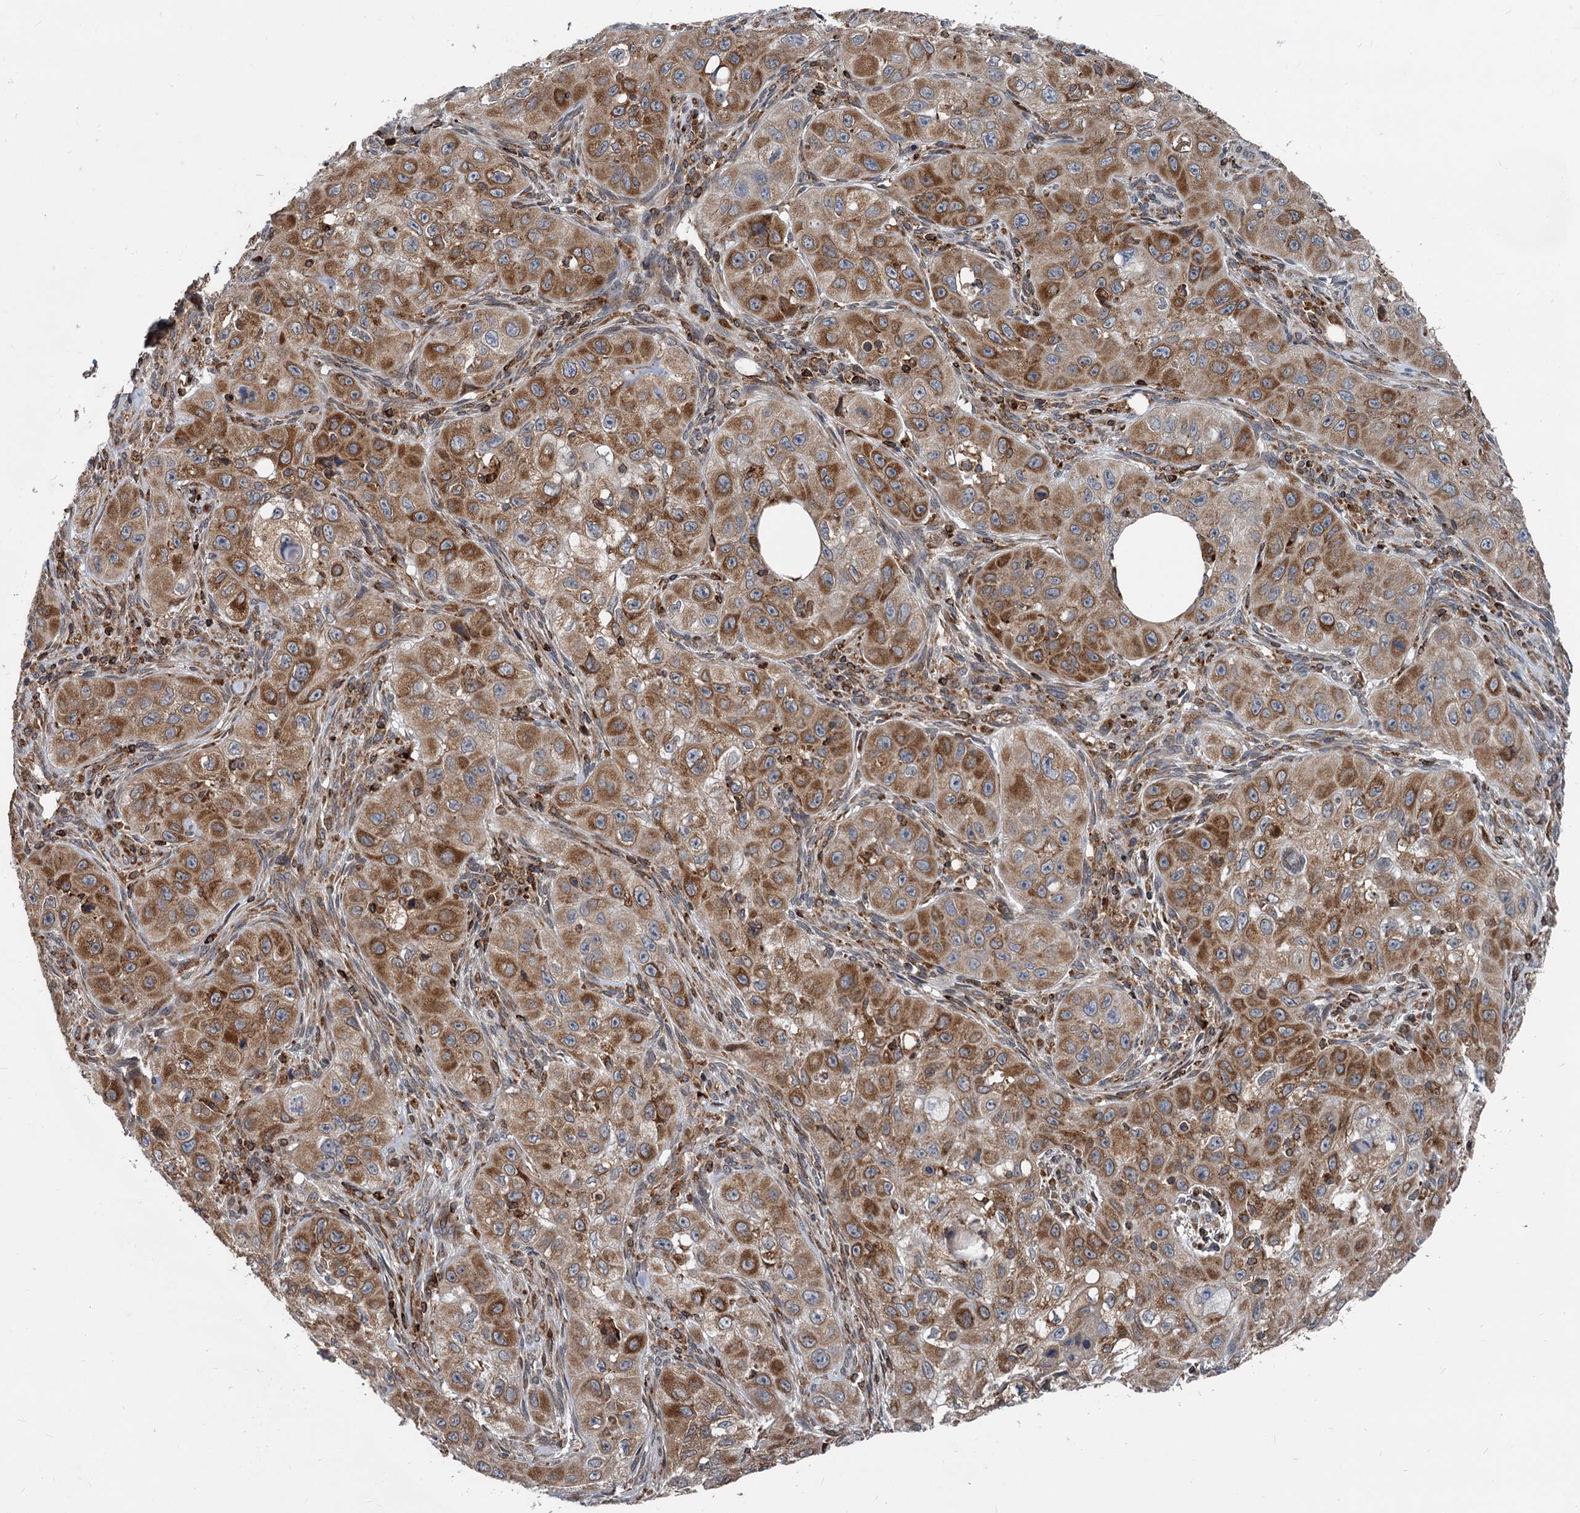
{"staining": {"intensity": "strong", "quantity": "25%-75%", "location": "cytoplasmic/membranous"}, "tissue": "skin cancer", "cell_type": "Tumor cells", "image_type": "cancer", "snomed": [{"axis": "morphology", "description": "Squamous cell carcinoma, NOS"}, {"axis": "topography", "description": "Skin"}, {"axis": "topography", "description": "Subcutis"}], "caption": "The image displays staining of skin cancer (squamous cell carcinoma), revealing strong cytoplasmic/membranous protein expression (brown color) within tumor cells. The staining was performed using DAB, with brown indicating positive protein expression. Nuclei are stained blue with hematoxylin.", "gene": "STIM1", "patient": {"sex": "male", "age": 73}}